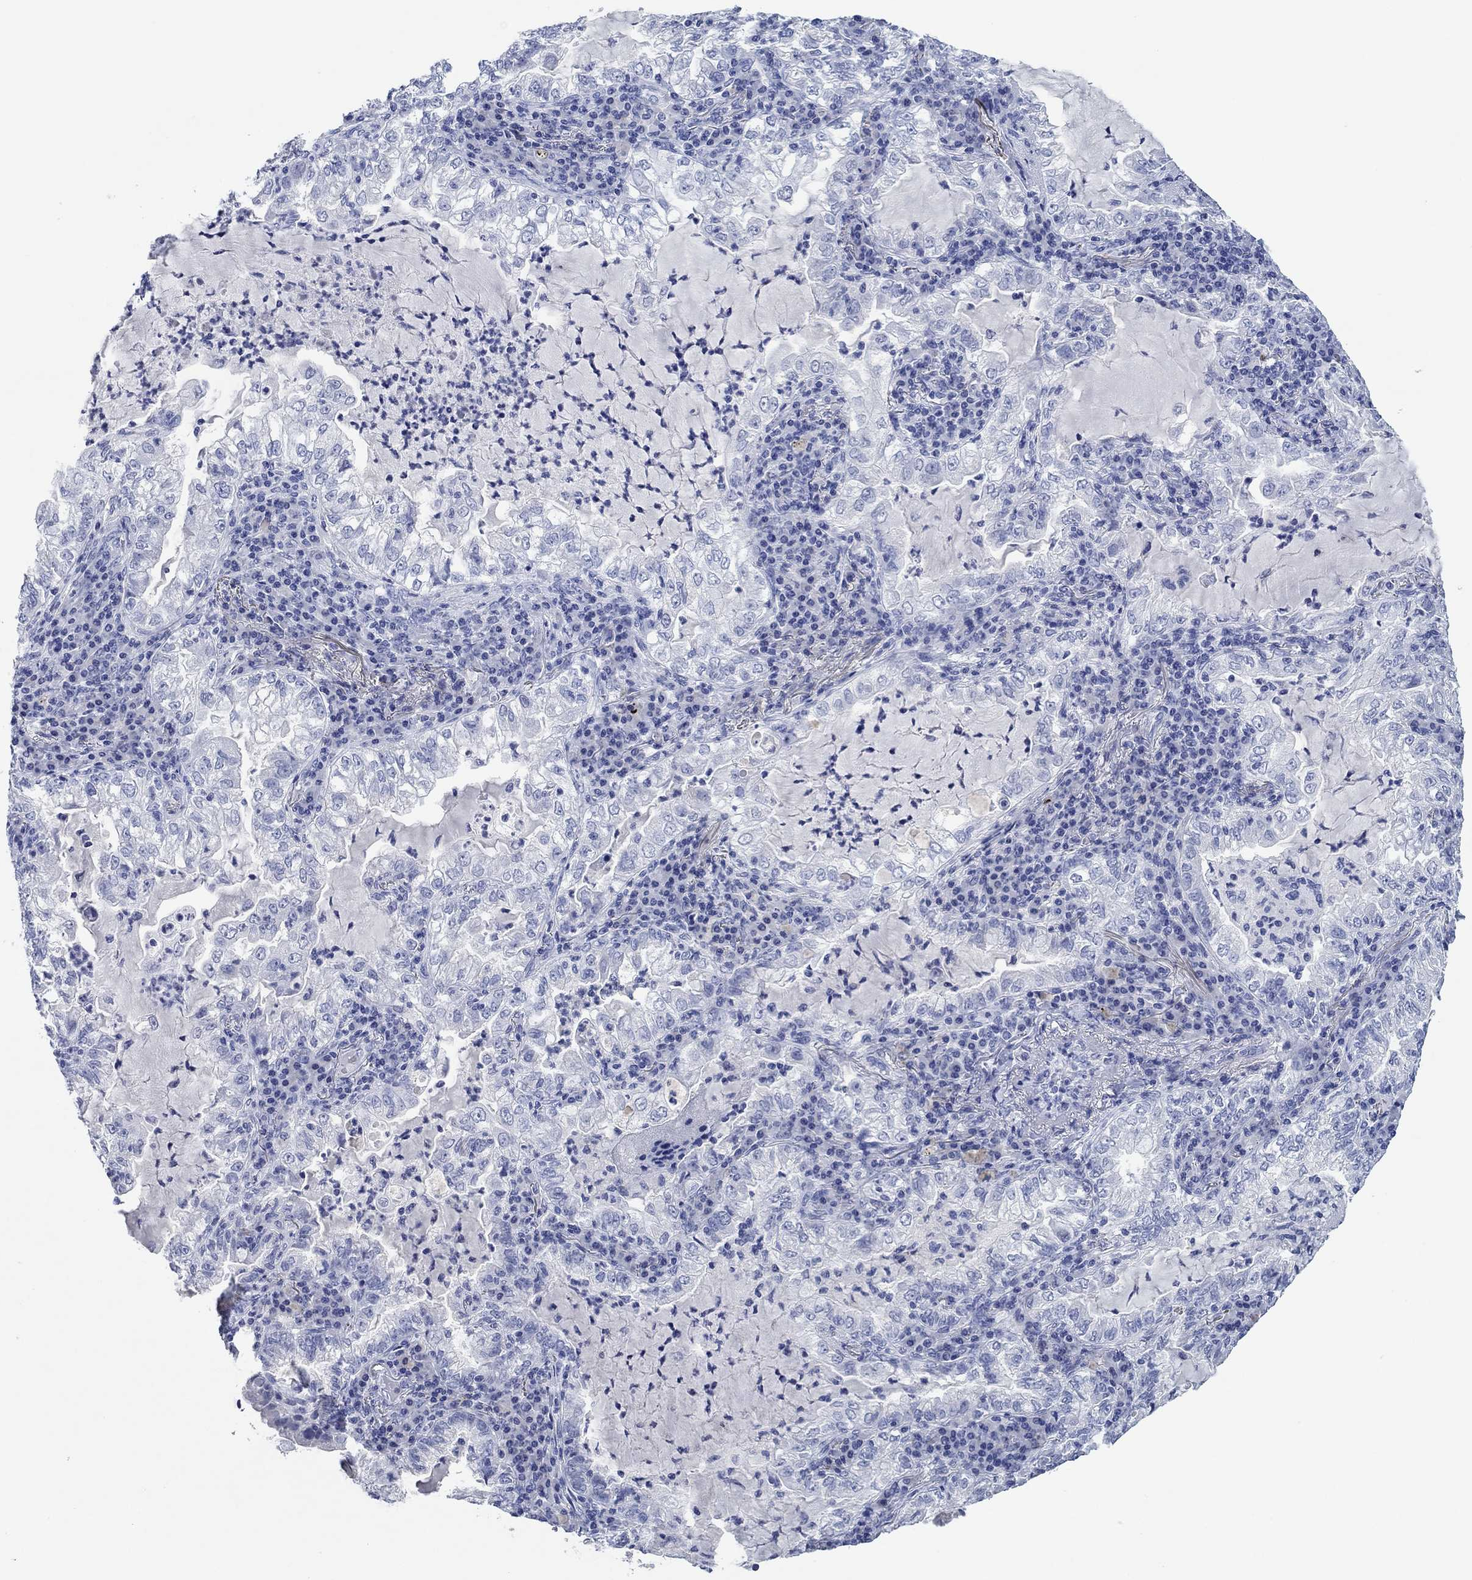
{"staining": {"intensity": "negative", "quantity": "none", "location": "none"}, "tissue": "lung cancer", "cell_type": "Tumor cells", "image_type": "cancer", "snomed": [{"axis": "morphology", "description": "Adenocarcinoma, NOS"}, {"axis": "topography", "description": "Lung"}], "caption": "Immunohistochemistry of lung adenocarcinoma reveals no positivity in tumor cells. (DAB immunohistochemistry with hematoxylin counter stain).", "gene": "POU5F1", "patient": {"sex": "female", "age": 73}}